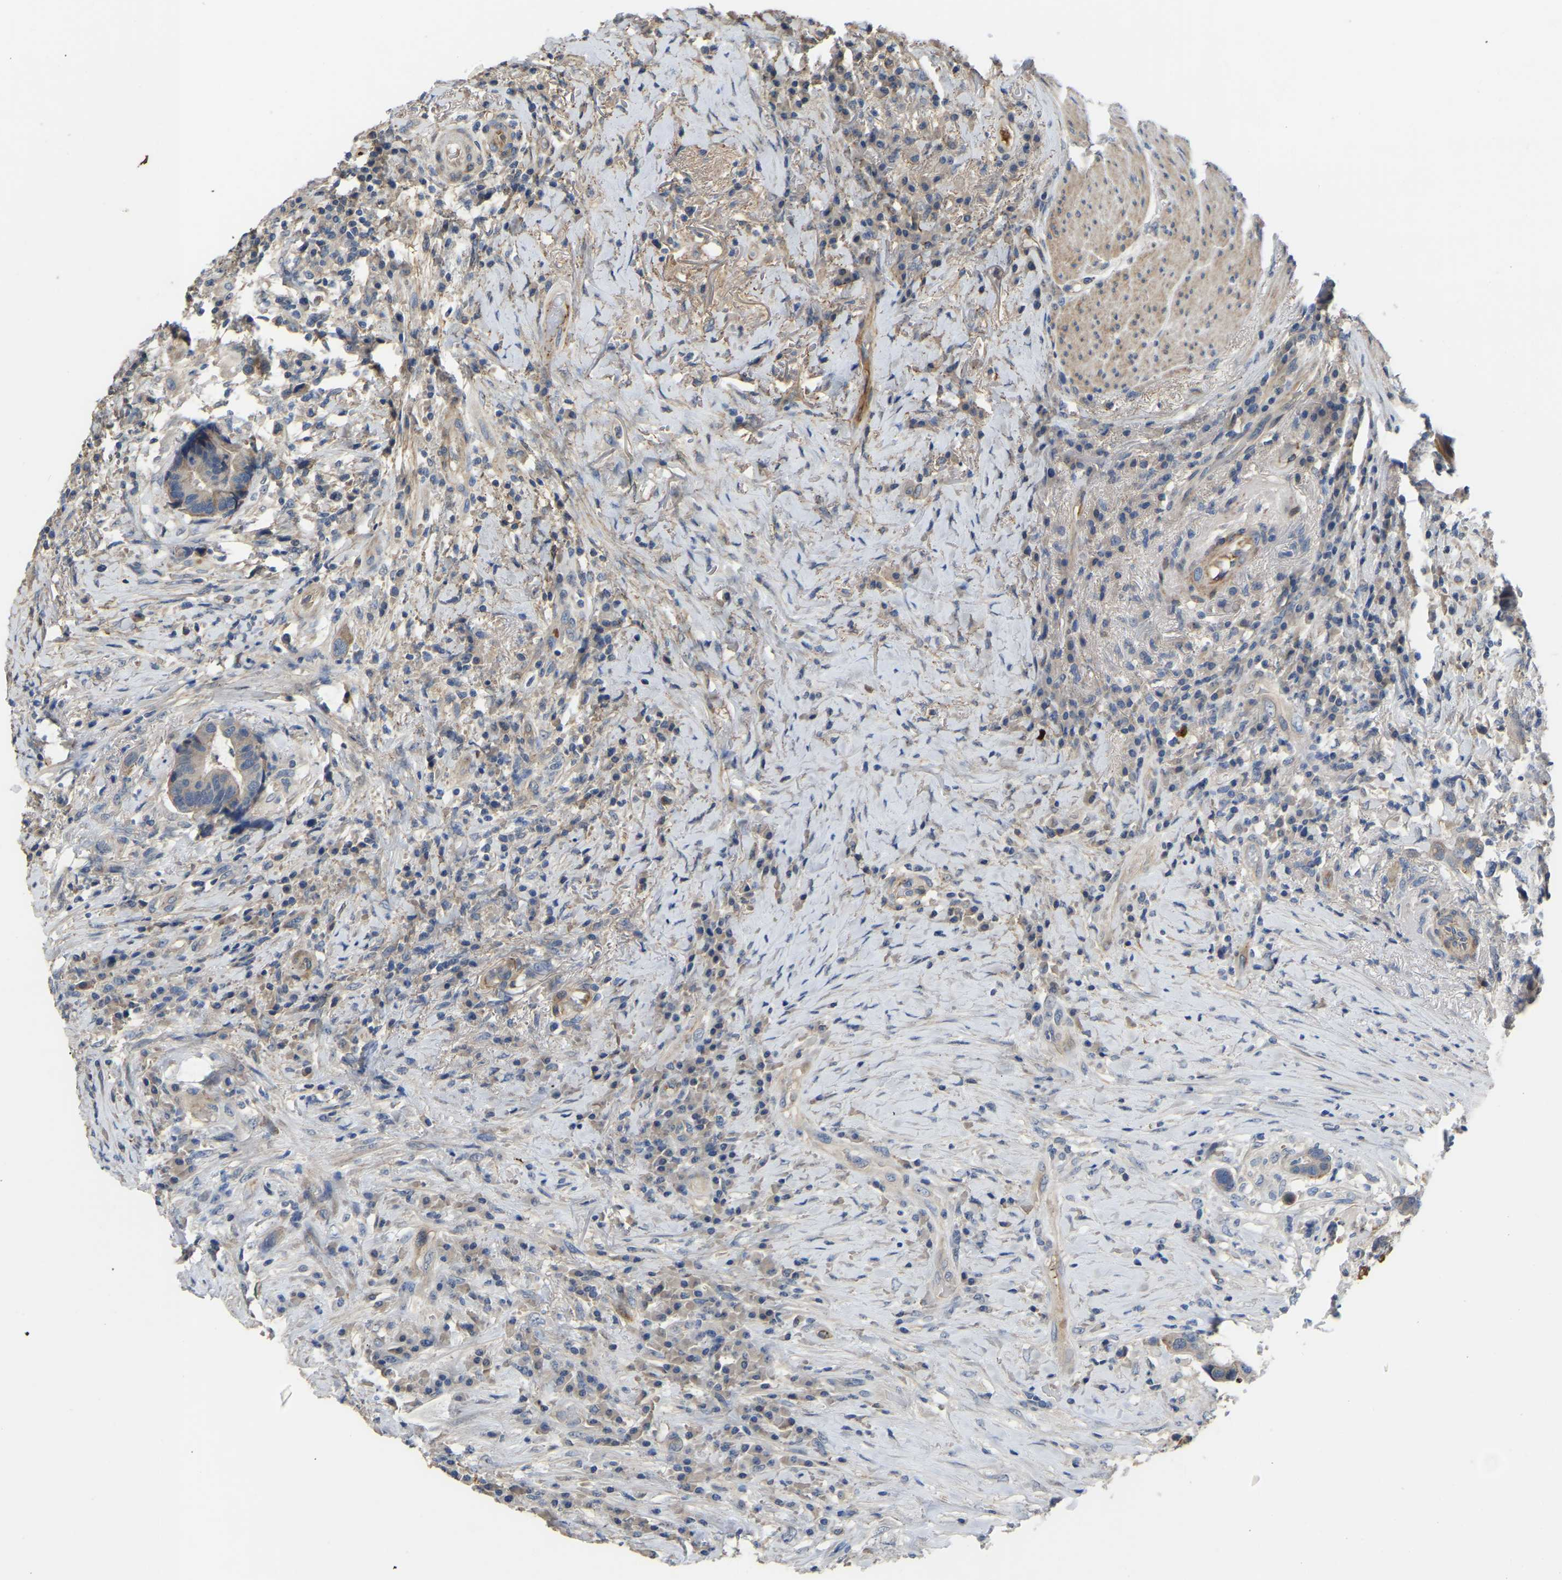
{"staining": {"intensity": "moderate", "quantity": ">75%", "location": "cytoplasmic/membranous"}, "tissue": "colorectal cancer", "cell_type": "Tumor cells", "image_type": "cancer", "snomed": [{"axis": "morphology", "description": "Adenocarcinoma, NOS"}, {"axis": "topography", "description": "Rectum"}], "caption": "IHC micrograph of human colorectal cancer (adenocarcinoma) stained for a protein (brown), which displays medium levels of moderate cytoplasmic/membranous expression in approximately >75% of tumor cells.", "gene": "HIGD2B", "patient": {"sex": "female", "age": 89}}